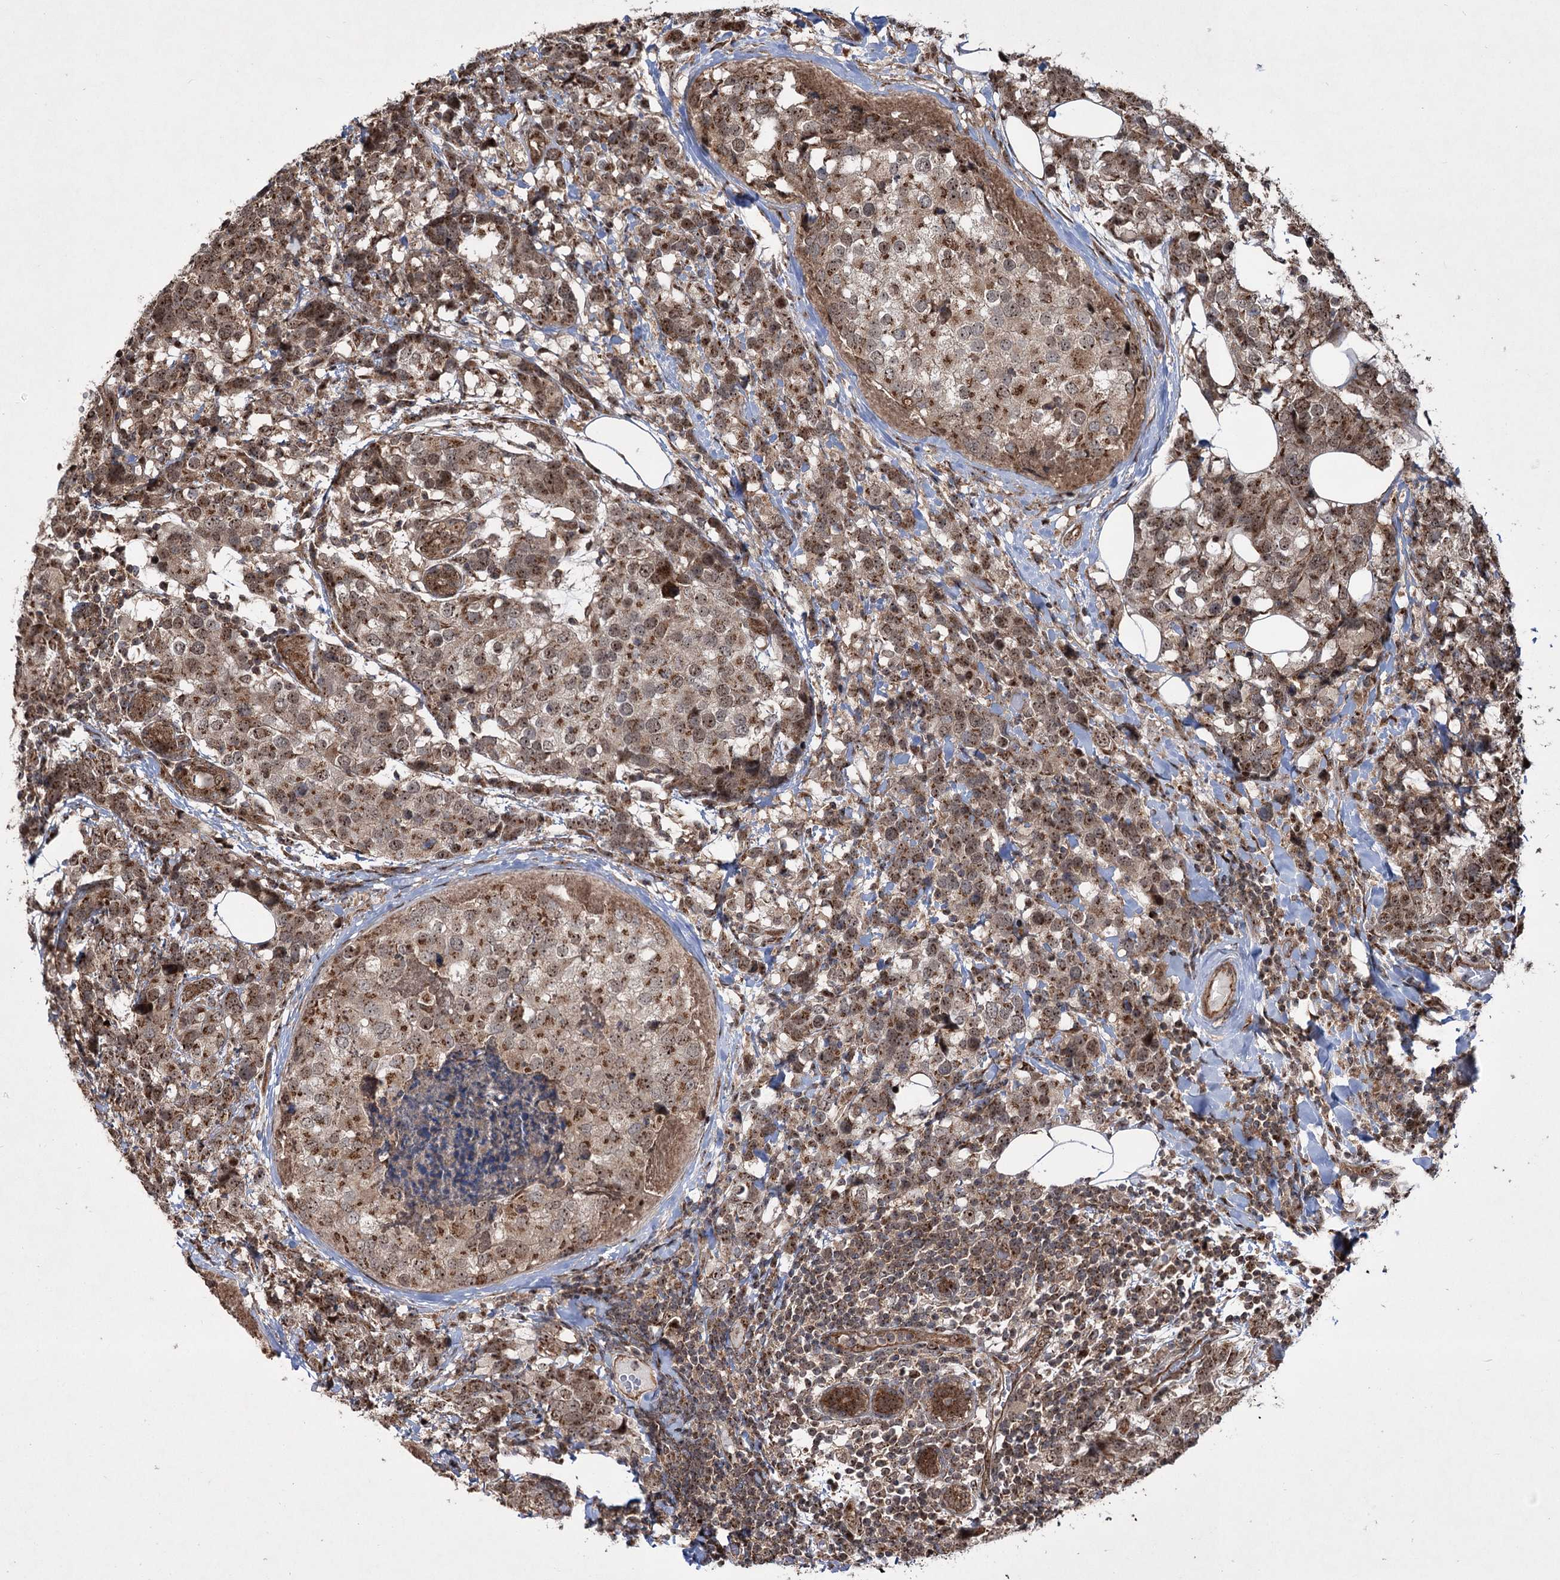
{"staining": {"intensity": "moderate", "quantity": ">75%", "location": "cytoplasmic/membranous,nuclear"}, "tissue": "breast cancer", "cell_type": "Tumor cells", "image_type": "cancer", "snomed": [{"axis": "morphology", "description": "Lobular carcinoma"}, {"axis": "topography", "description": "Breast"}], "caption": "DAB immunohistochemical staining of breast cancer reveals moderate cytoplasmic/membranous and nuclear protein positivity in approximately >75% of tumor cells.", "gene": "SERINC5", "patient": {"sex": "female", "age": 59}}